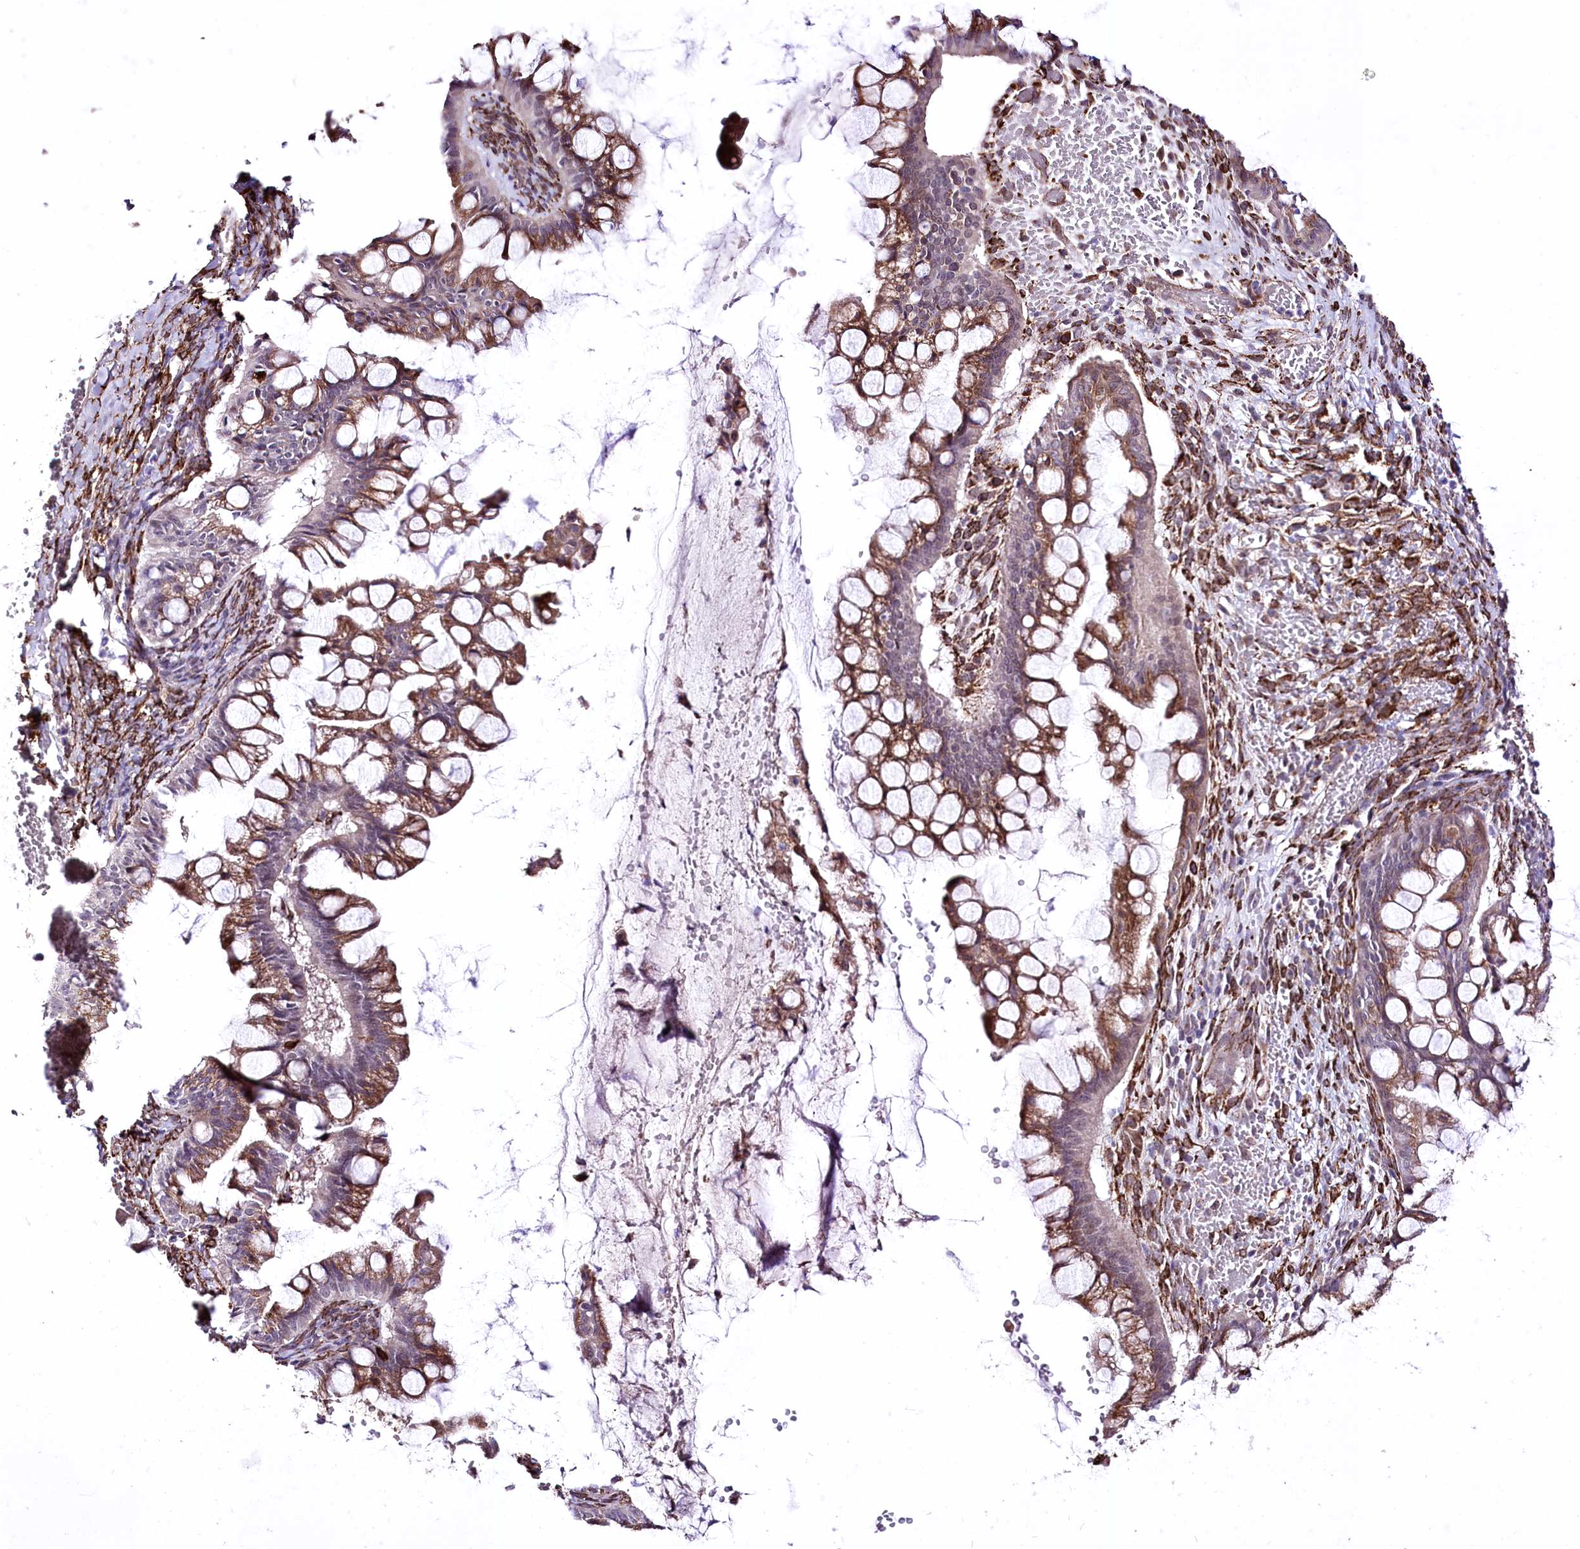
{"staining": {"intensity": "moderate", "quantity": ">75%", "location": "cytoplasmic/membranous"}, "tissue": "ovarian cancer", "cell_type": "Tumor cells", "image_type": "cancer", "snomed": [{"axis": "morphology", "description": "Cystadenocarcinoma, mucinous, NOS"}, {"axis": "topography", "description": "Ovary"}], "caption": "Immunohistochemistry photomicrograph of neoplastic tissue: human mucinous cystadenocarcinoma (ovarian) stained using immunohistochemistry (IHC) demonstrates medium levels of moderate protein expression localized specifically in the cytoplasmic/membranous of tumor cells, appearing as a cytoplasmic/membranous brown color.", "gene": "WWC1", "patient": {"sex": "female", "age": 73}}